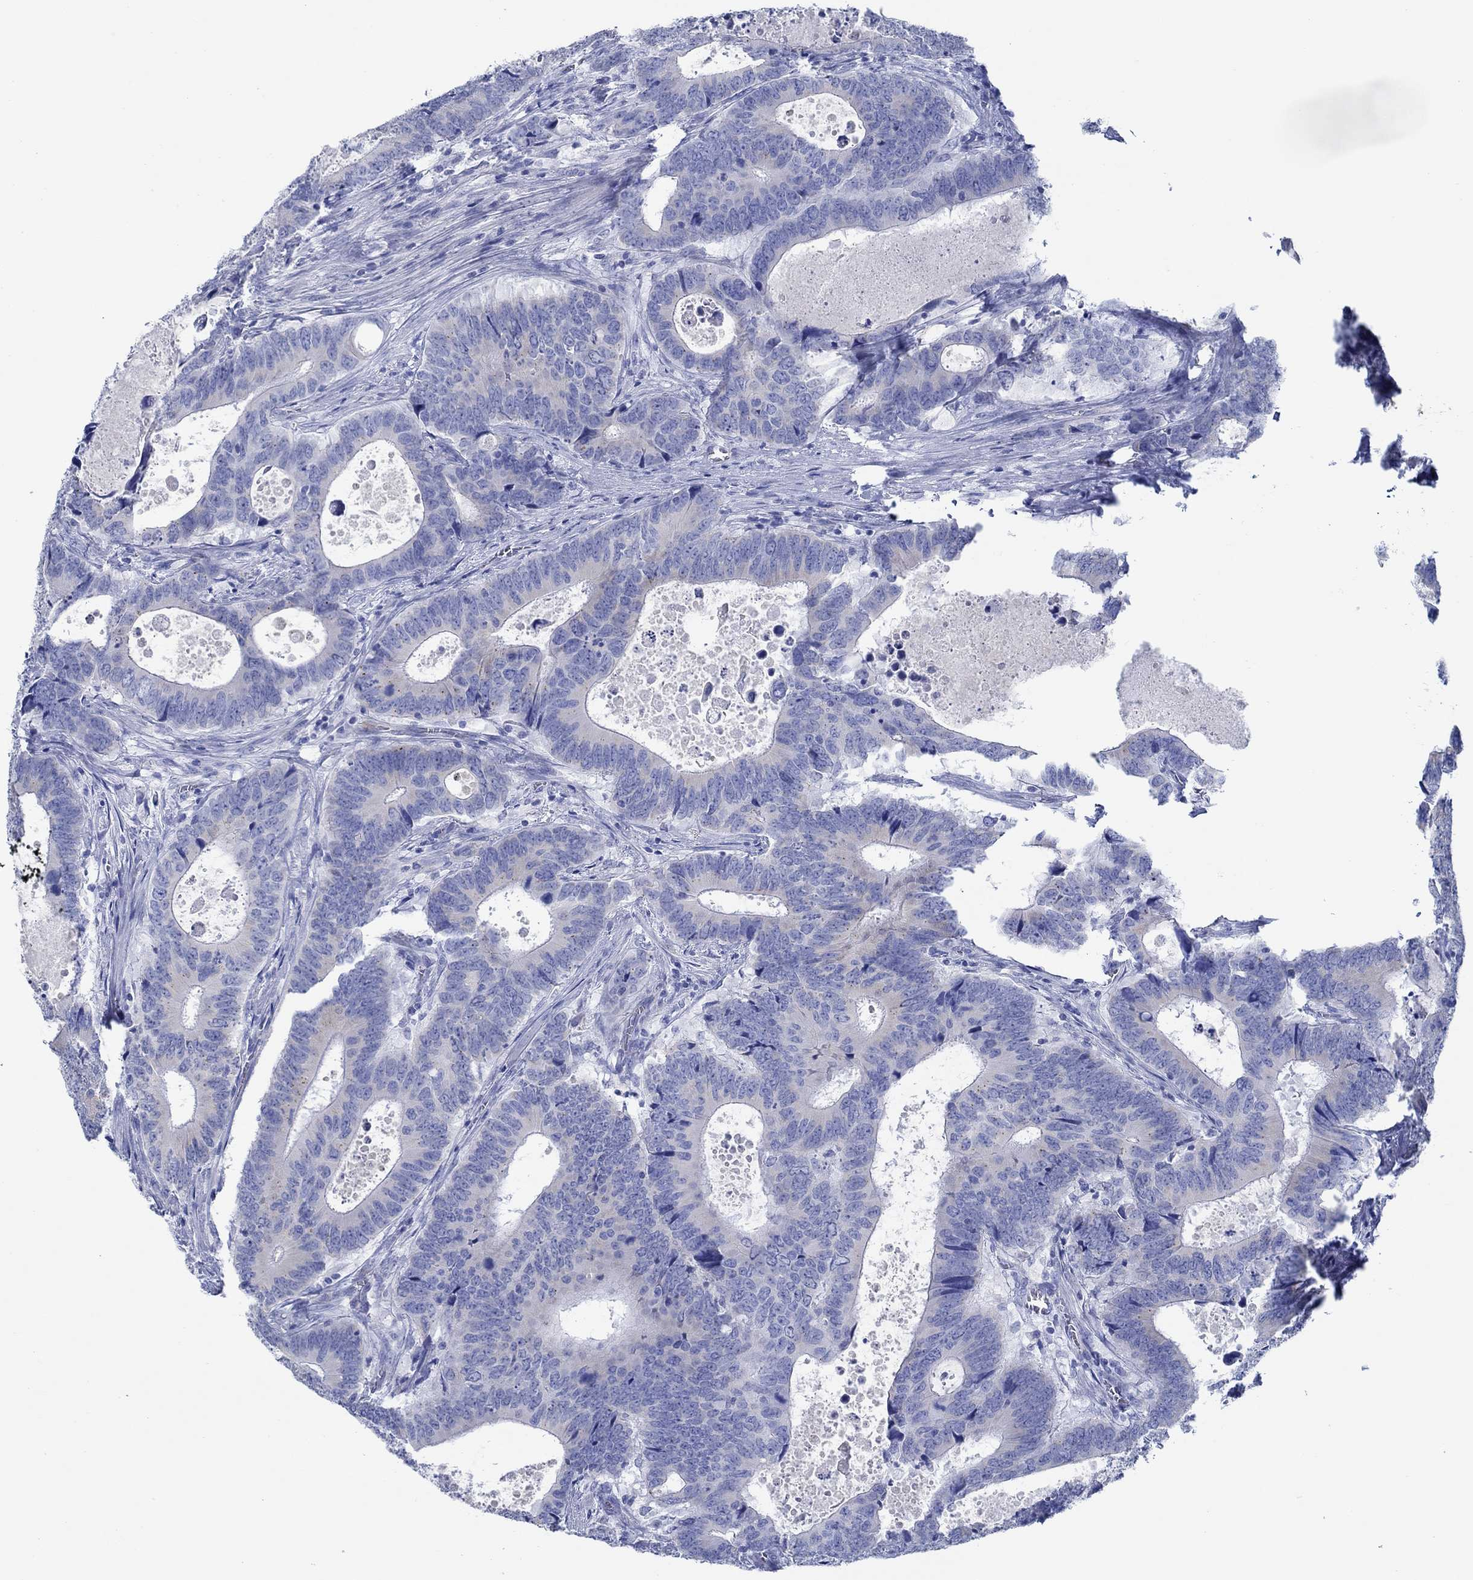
{"staining": {"intensity": "negative", "quantity": "none", "location": "none"}, "tissue": "colorectal cancer", "cell_type": "Tumor cells", "image_type": "cancer", "snomed": [{"axis": "morphology", "description": "Adenocarcinoma, NOS"}, {"axis": "topography", "description": "Colon"}], "caption": "Tumor cells are negative for brown protein staining in colorectal adenocarcinoma.", "gene": "IGFBP6", "patient": {"sex": "female", "age": 82}}